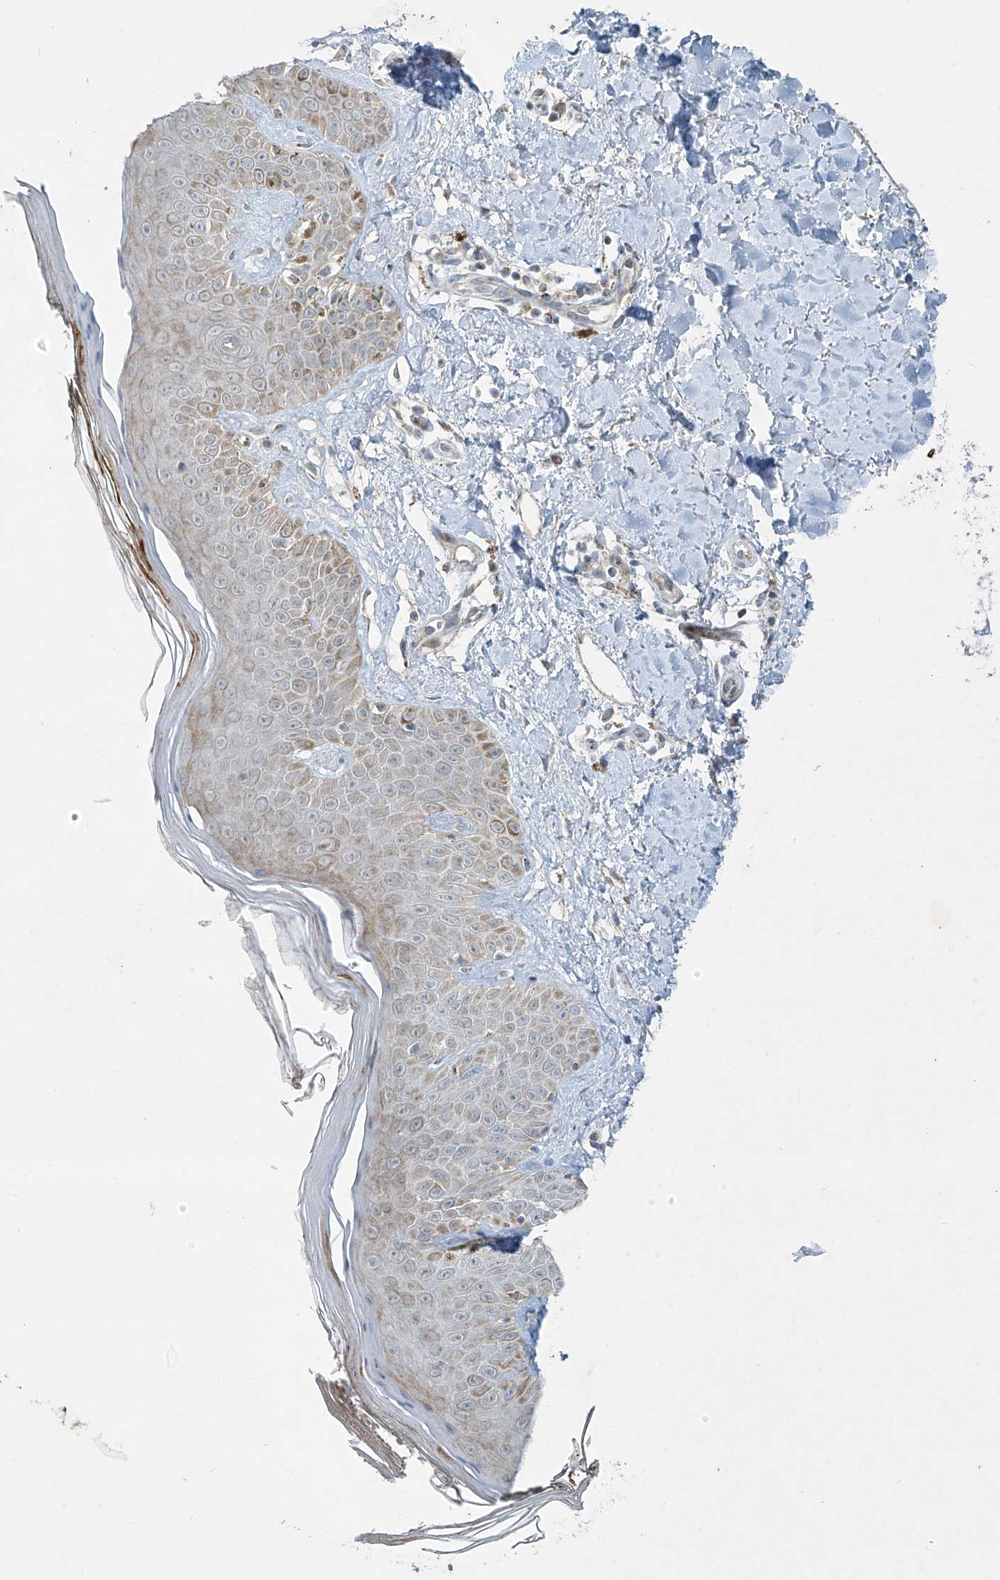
{"staining": {"intensity": "weak", "quantity": ">75%", "location": "cytoplasmic/membranous"}, "tissue": "skin", "cell_type": "Fibroblasts", "image_type": "normal", "snomed": [{"axis": "morphology", "description": "Normal tissue, NOS"}, {"axis": "topography", "description": "Skin"}], "caption": "Immunohistochemical staining of unremarkable human skin reveals >75% levels of weak cytoplasmic/membranous protein staining in about >75% of fibroblasts. (DAB = brown stain, brightfield microscopy at high magnification).", "gene": "SMDT1", "patient": {"sex": "female", "age": 64}}